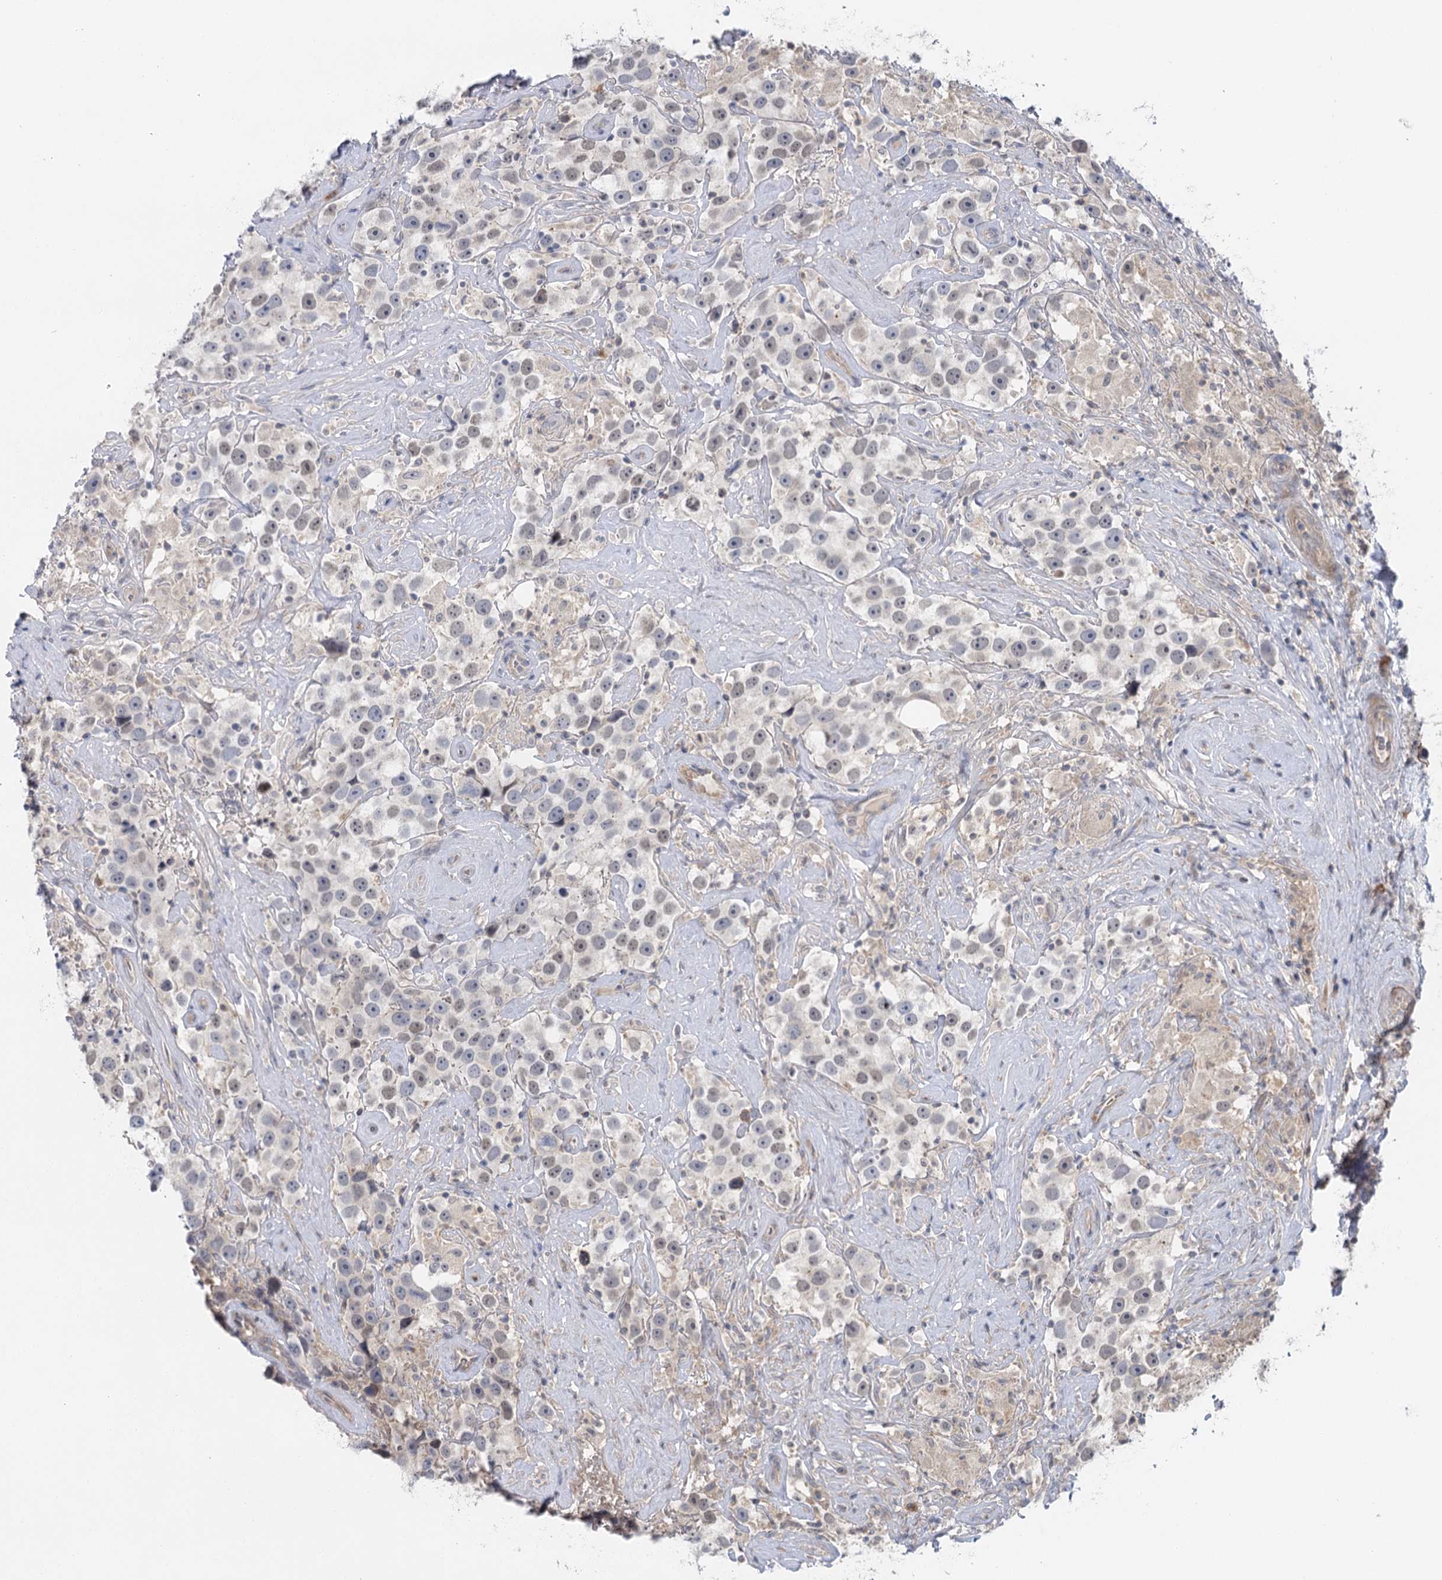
{"staining": {"intensity": "negative", "quantity": "none", "location": "none"}, "tissue": "testis cancer", "cell_type": "Tumor cells", "image_type": "cancer", "snomed": [{"axis": "morphology", "description": "Seminoma, NOS"}, {"axis": "topography", "description": "Testis"}], "caption": "This is an IHC micrograph of testis cancer. There is no positivity in tumor cells.", "gene": "IL11RA", "patient": {"sex": "male", "age": 49}}